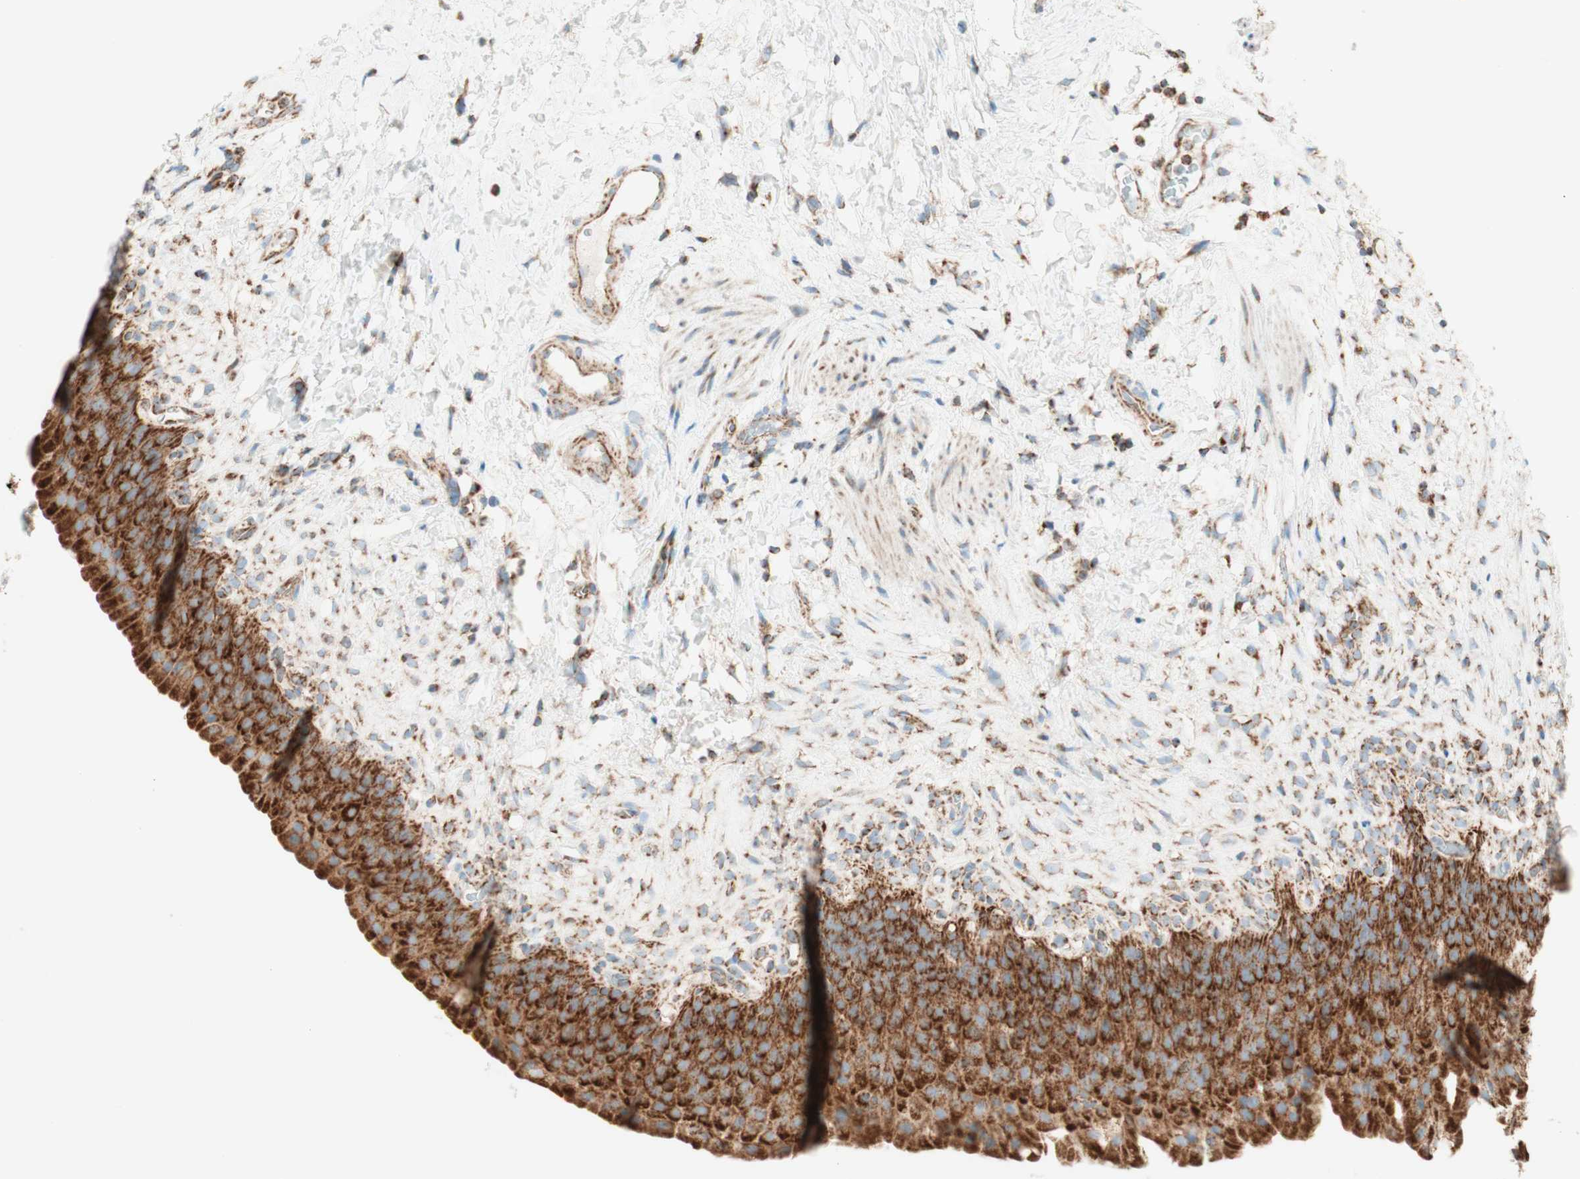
{"staining": {"intensity": "strong", "quantity": ">75%", "location": "cytoplasmic/membranous"}, "tissue": "urinary bladder", "cell_type": "Urothelial cells", "image_type": "normal", "snomed": [{"axis": "morphology", "description": "Normal tissue, NOS"}, {"axis": "topography", "description": "Urinary bladder"}], "caption": "Approximately >75% of urothelial cells in unremarkable human urinary bladder display strong cytoplasmic/membranous protein positivity as visualized by brown immunohistochemical staining.", "gene": "TOMM20", "patient": {"sex": "female", "age": 79}}